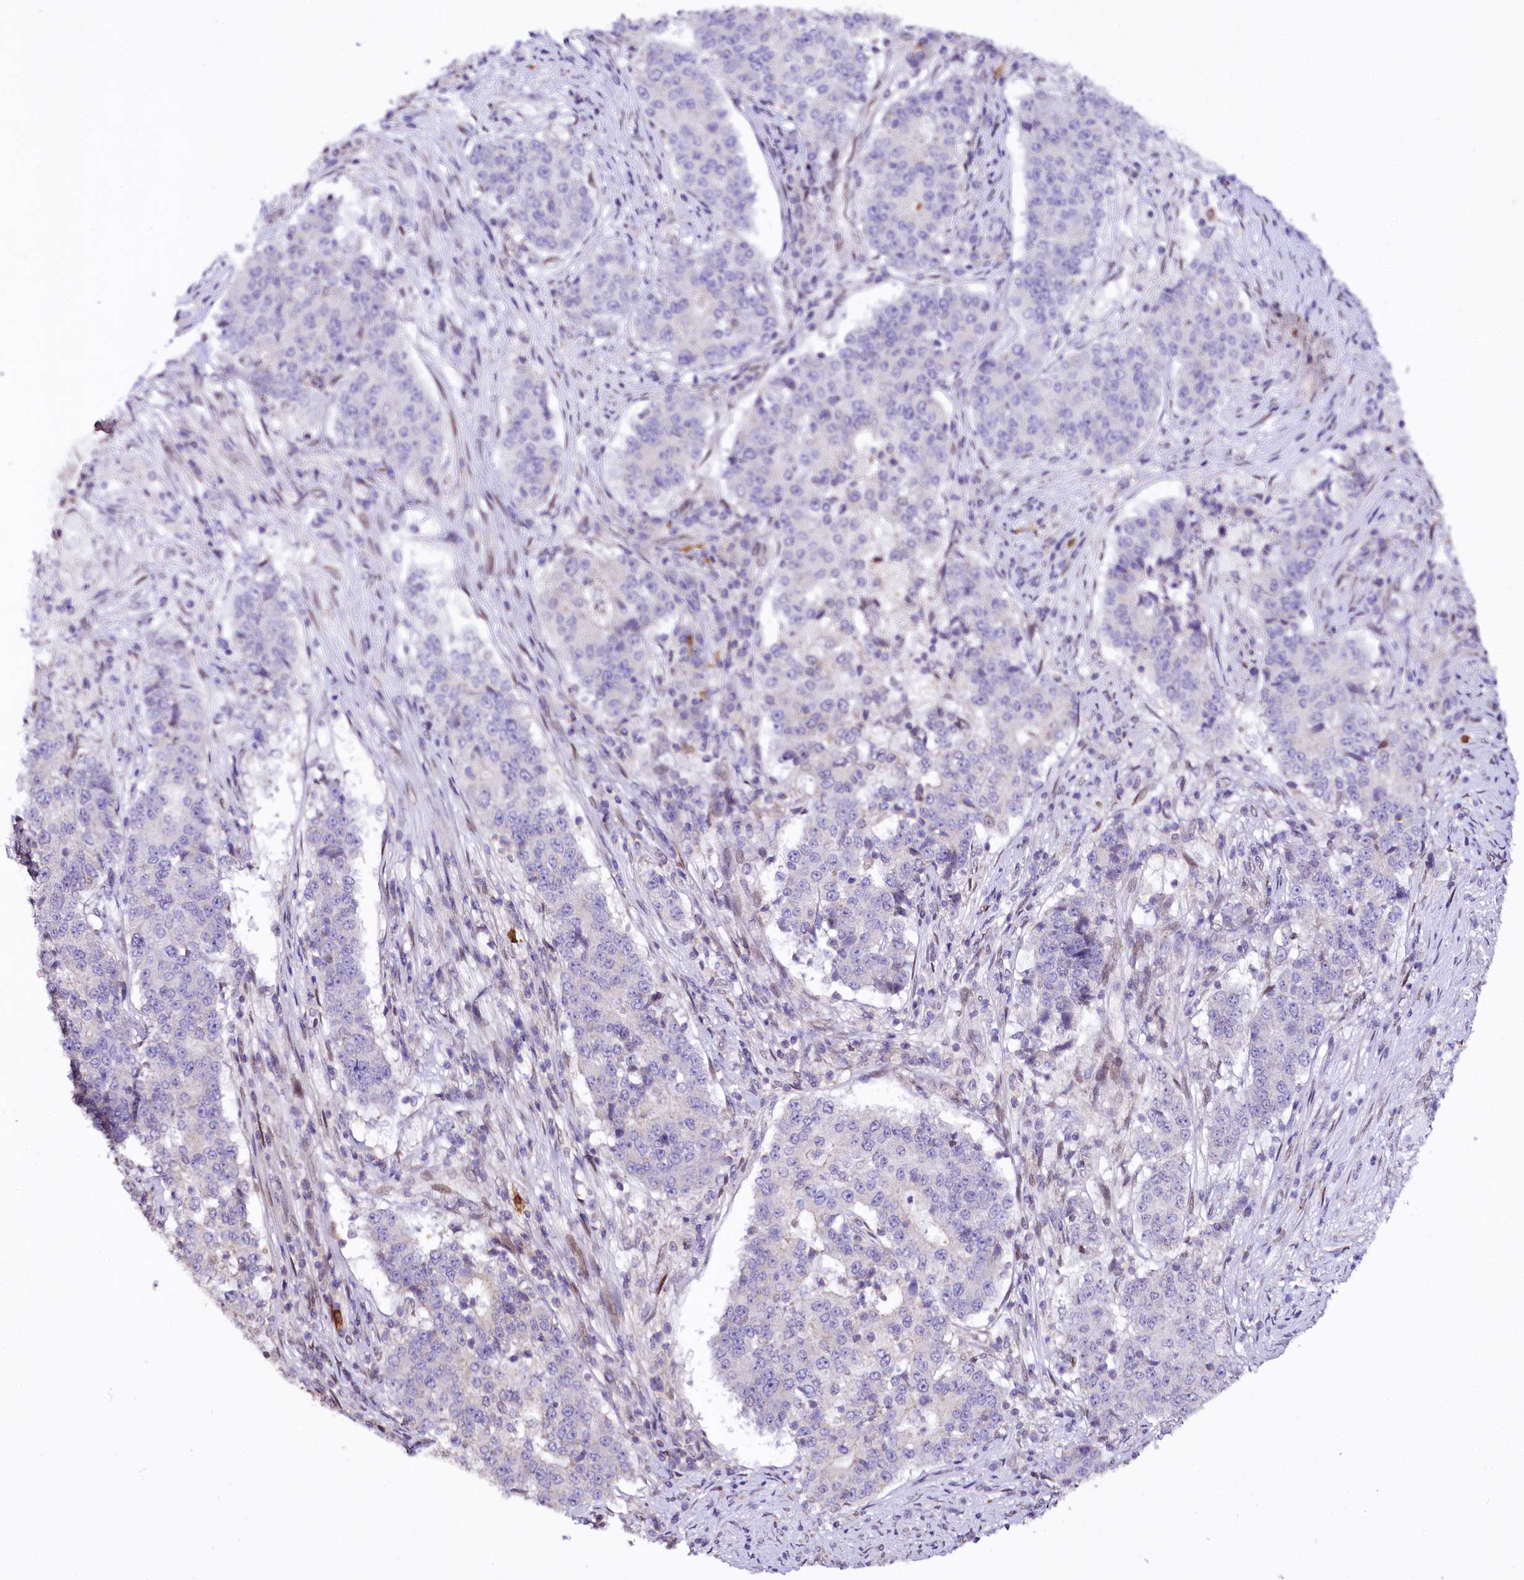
{"staining": {"intensity": "negative", "quantity": "none", "location": "none"}, "tissue": "stomach cancer", "cell_type": "Tumor cells", "image_type": "cancer", "snomed": [{"axis": "morphology", "description": "Adenocarcinoma, NOS"}, {"axis": "topography", "description": "Stomach"}], "caption": "Immunohistochemistry (IHC) photomicrograph of adenocarcinoma (stomach) stained for a protein (brown), which demonstrates no staining in tumor cells.", "gene": "ZNF226", "patient": {"sex": "male", "age": 59}}